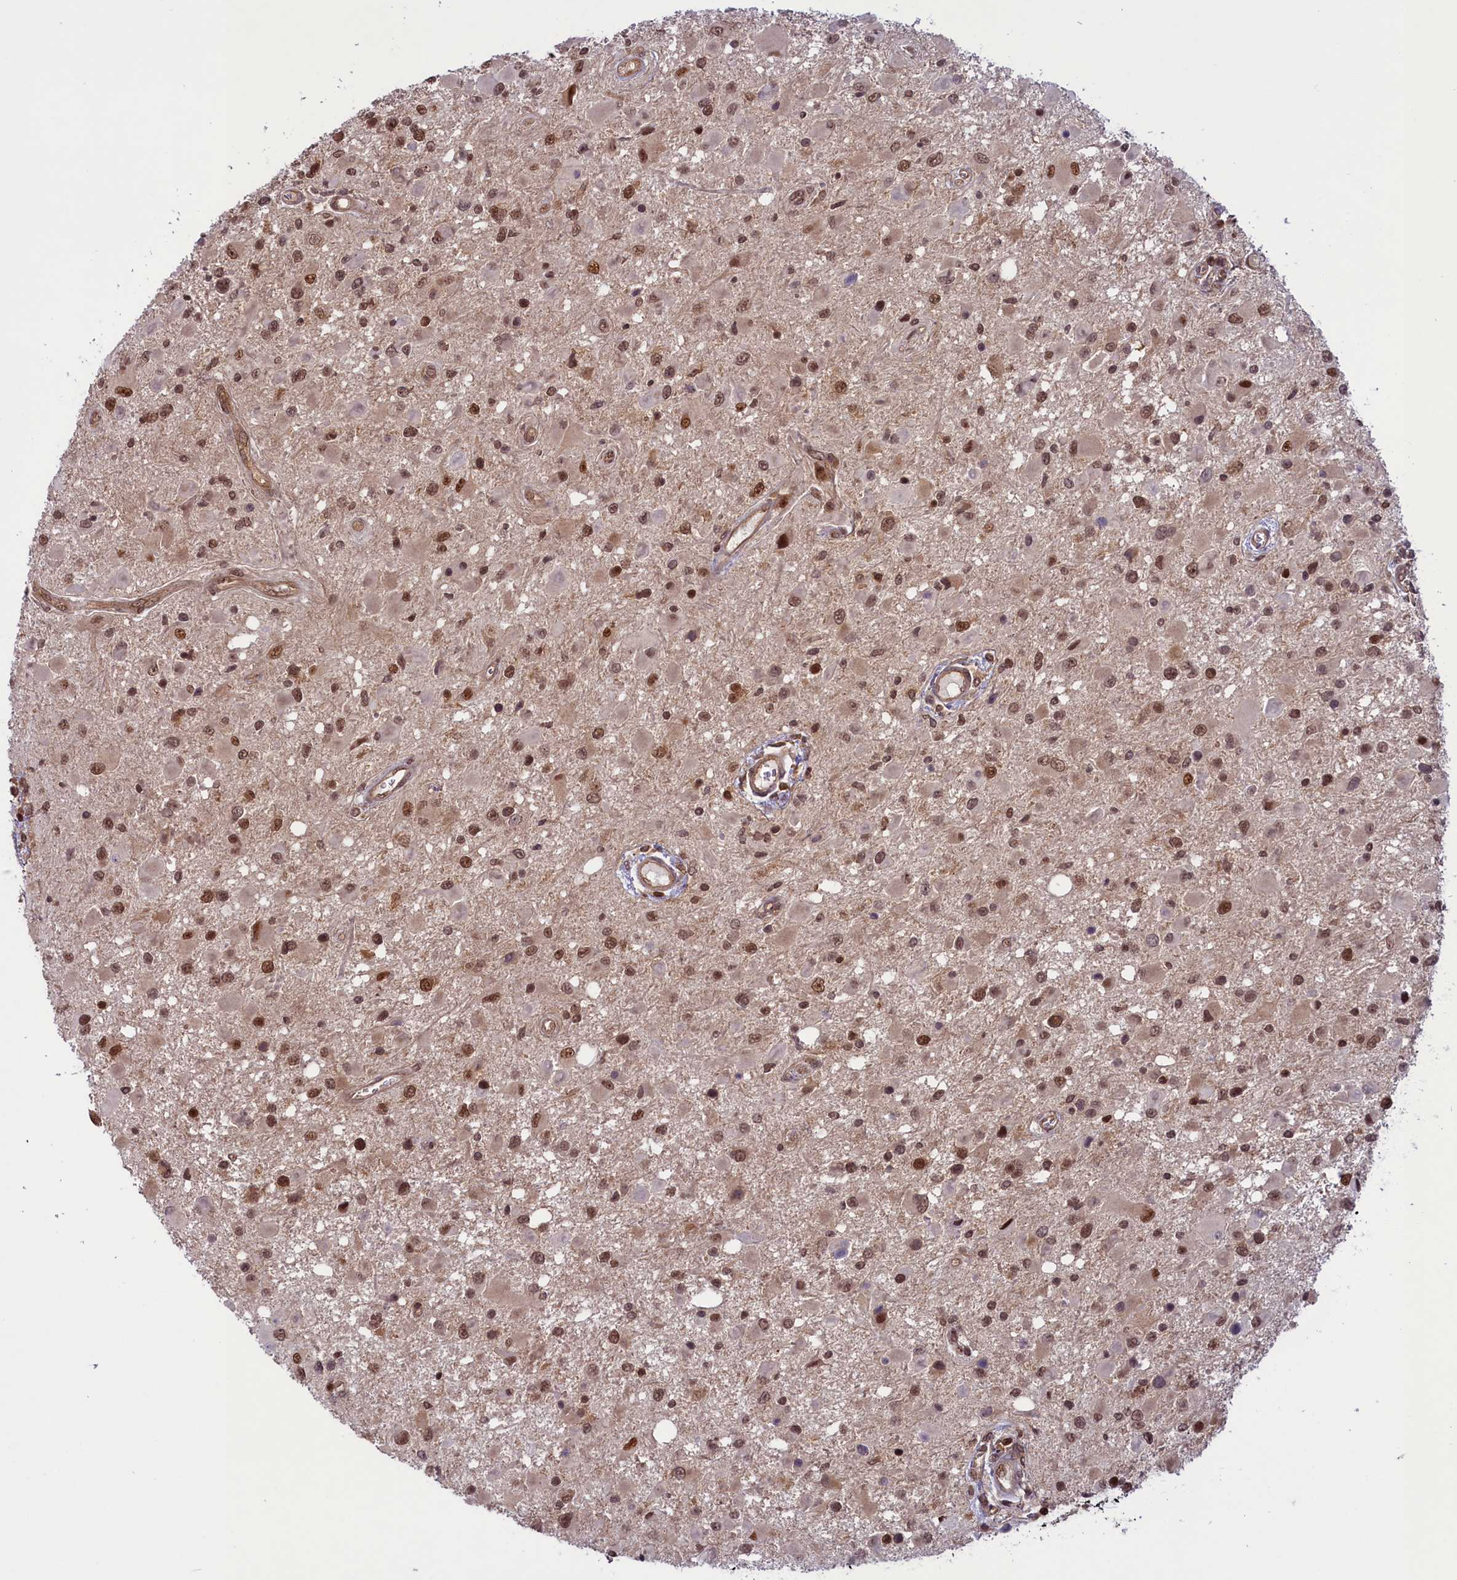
{"staining": {"intensity": "moderate", "quantity": ">75%", "location": "nuclear"}, "tissue": "glioma", "cell_type": "Tumor cells", "image_type": "cancer", "snomed": [{"axis": "morphology", "description": "Glioma, malignant, High grade"}, {"axis": "topography", "description": "Brain"}], "caption": "High-grade glioma (malignant) was stained to show a protein in brown. There is medium levels of moderate nuclear expression in approximately >75% of tumor cells.", "gene": "SLC7A6OS", "patient": {"sex": "male", "age": 53}}